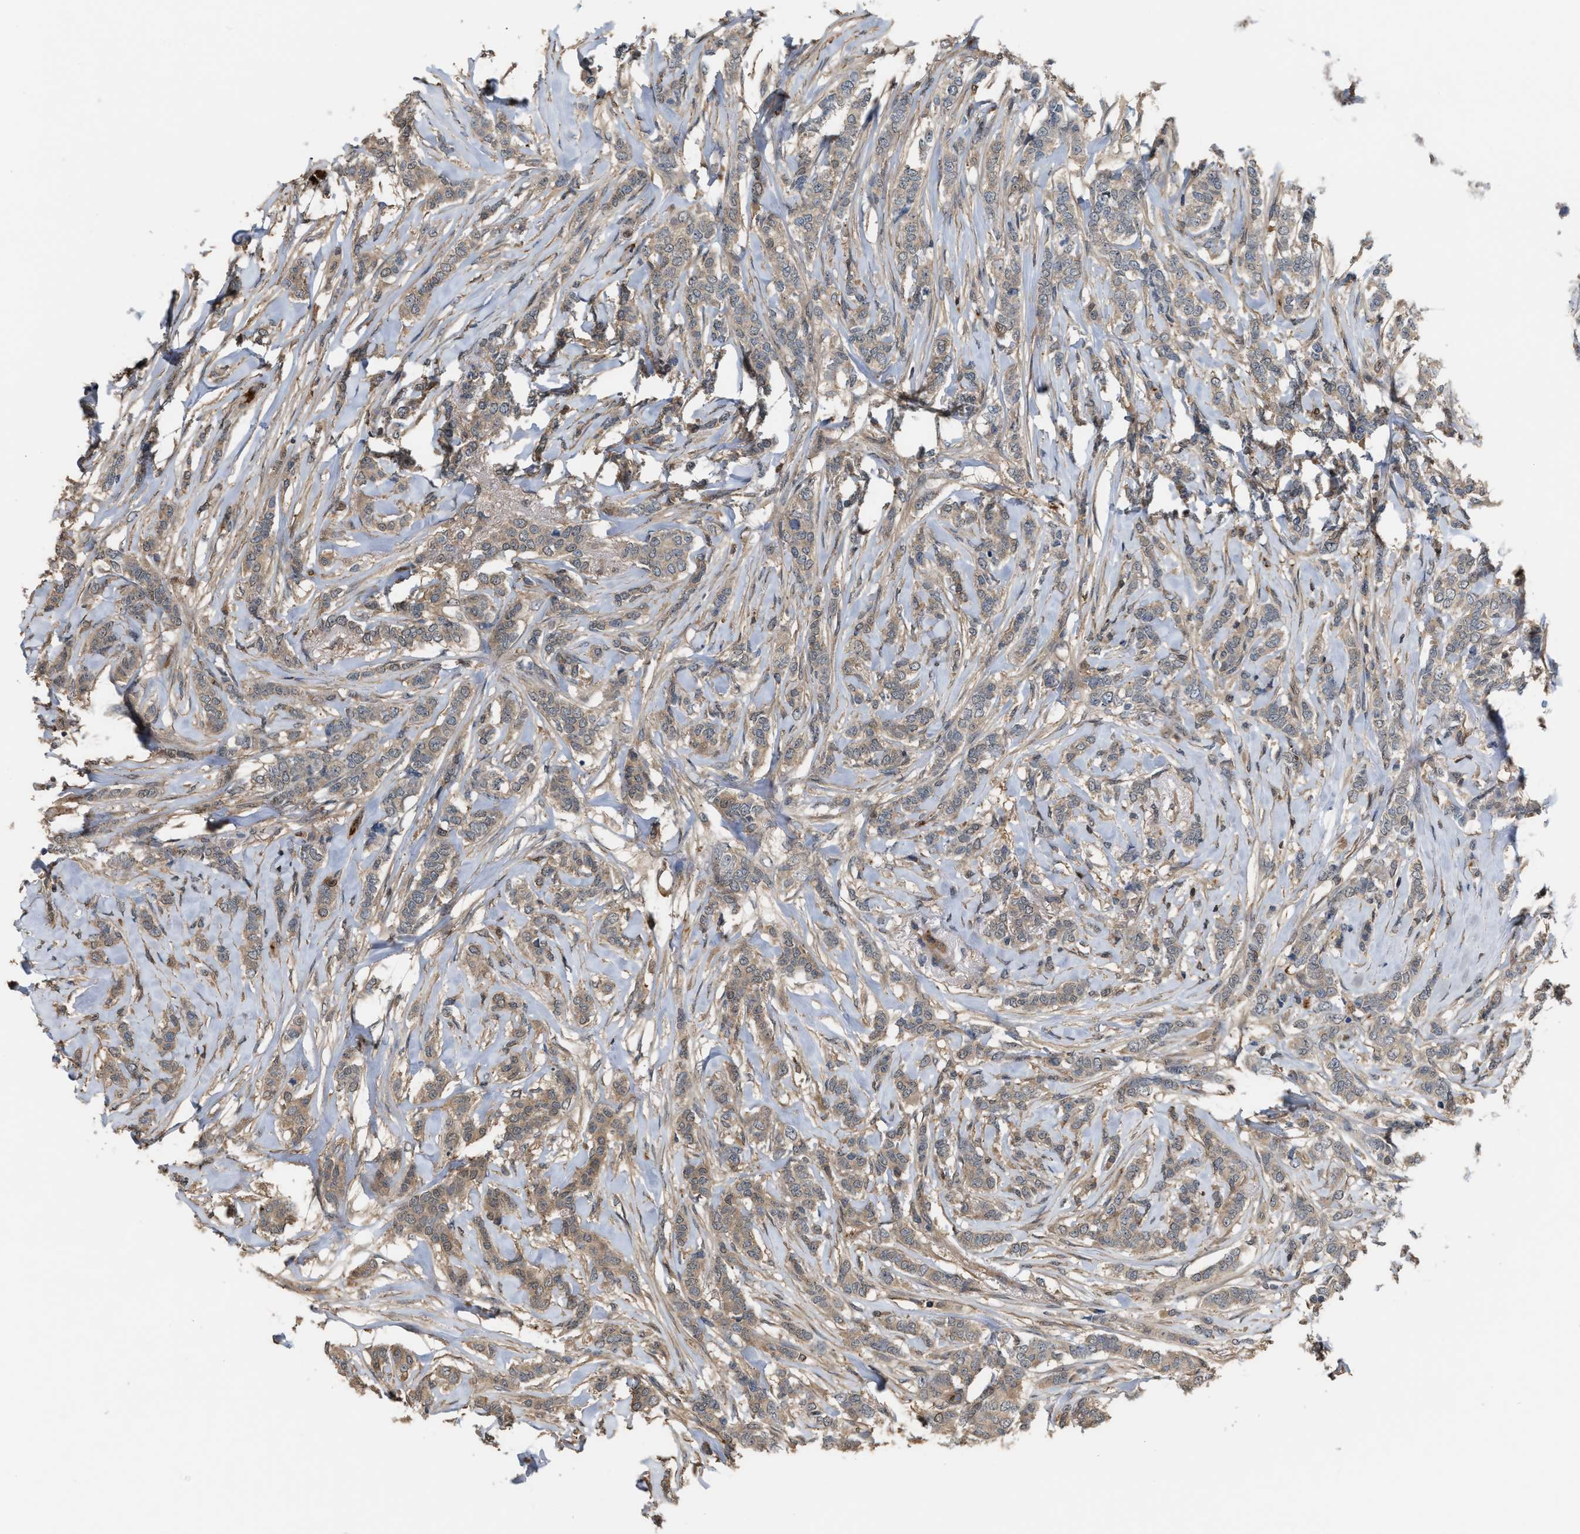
{"staining": {"intensity": "weak", "quantity": ">75%", "location": "cytoplasmic/membranous"}, "tissue": "breast cancer", "cell_type": "Tumor cells", "image_type": "cancer", "snomed": [{"axis": "morphology", "description": "Lobular carcinoma"}, {"axis": "topography", "description": "Skin"}, {"axis": "topography", "description": "Breast"}], "caption": "Immunohistochemical staining of breast cancer (lobular carcinoma) shows low levels of weak cytoplasmic/membranous staining in about >75% of tumor cells.", "gene": "MTPN", "patient": {"sex": "female", "age": 46}}